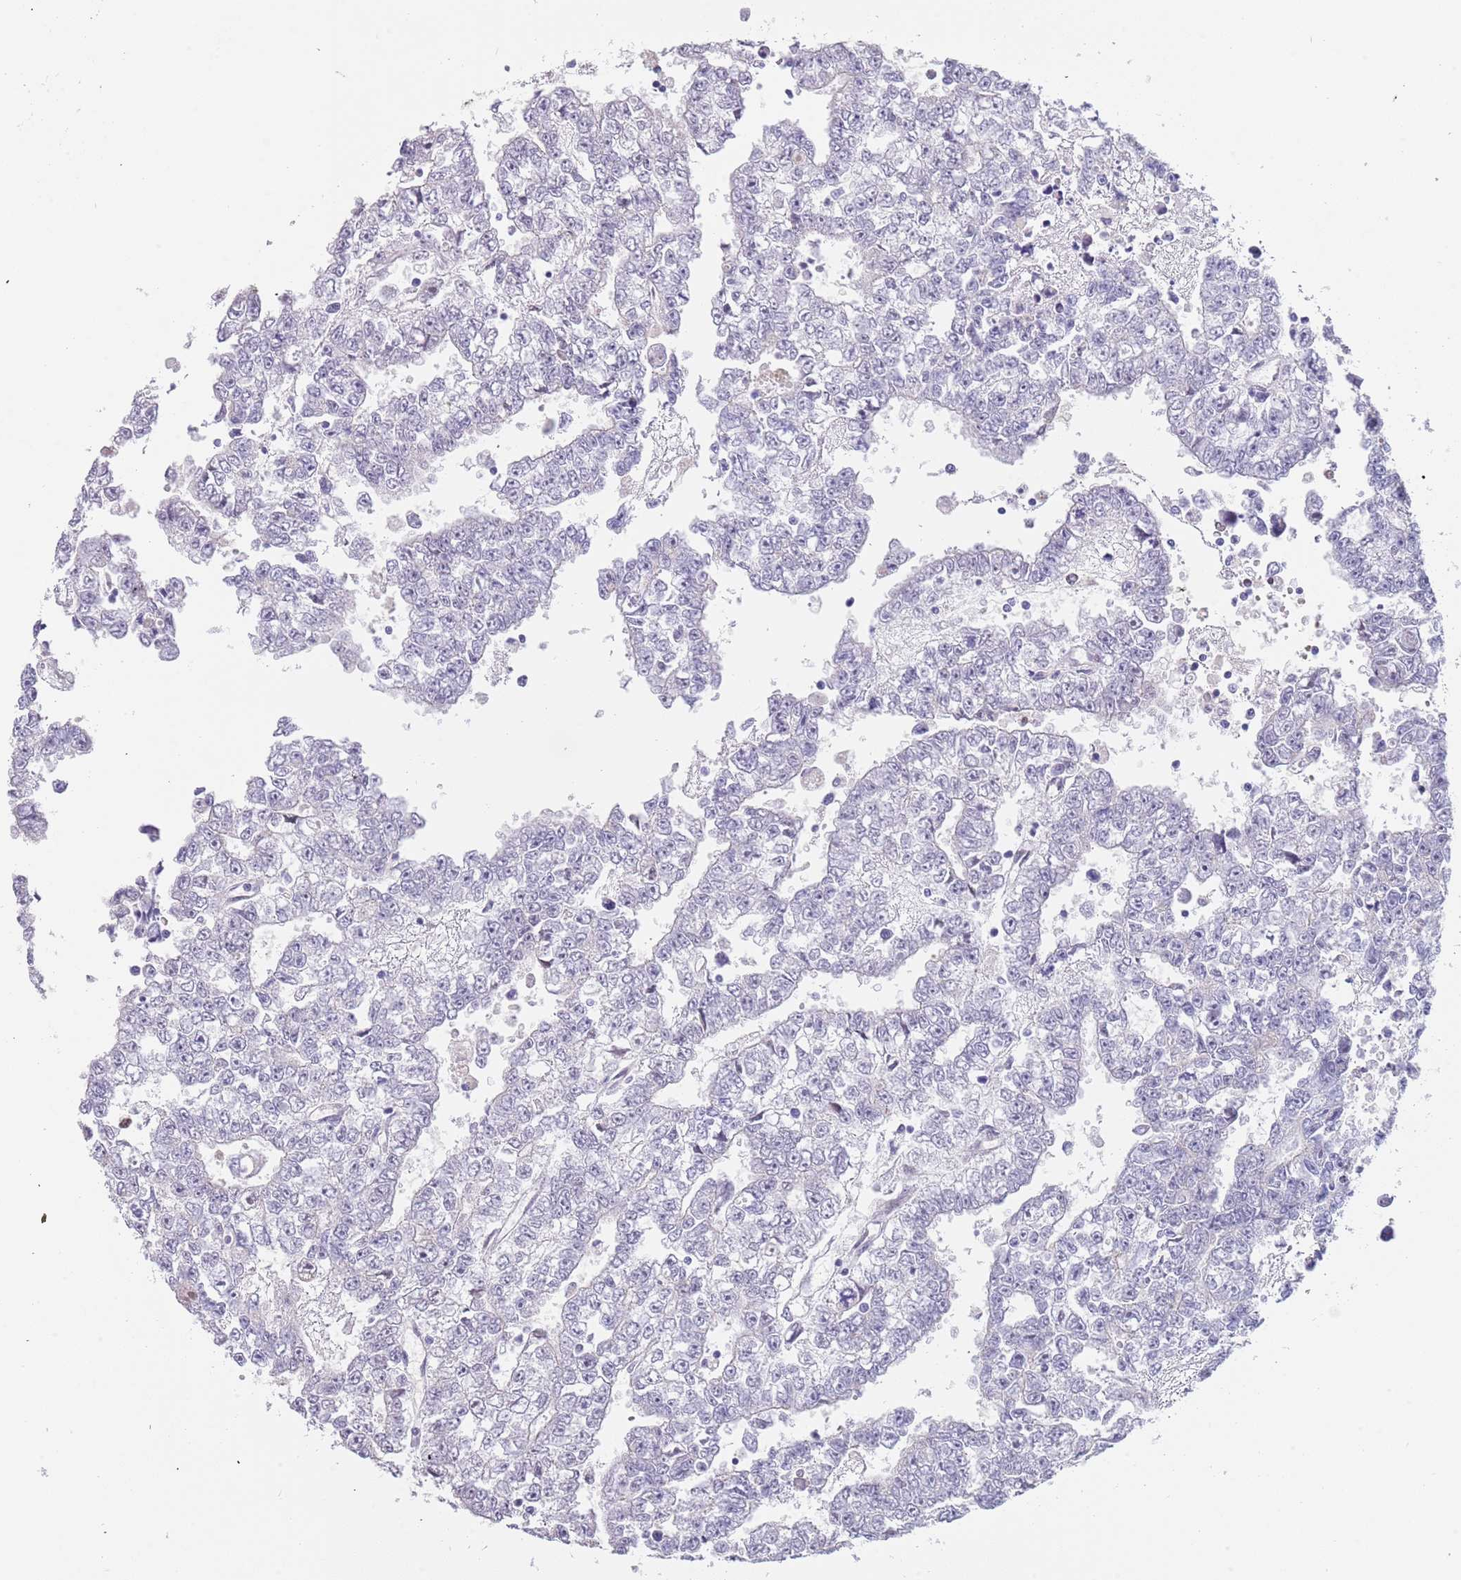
{"staining": {"intensity": "moderate", "quantity": "25%-75%", "location": "cytoplasmic/membranous,nuclear"}, "tissue": "testis cancer", "cell_type": "Tumor cells", "image_type": "cancer", "snomed": [{"axis": "morphology", "description": "Carcinoma, Embryonal, NOS"}, {"axis": "topography", "description": "Testis"}], "caption": "Human testis embryonal carcinoma stained with a brown dye shows moderate cytoplasmic/membranous and nuclear positive staining in about 25%-75% of tumor cells.", "gene": "KLHDC2", "patient": {"sex": "male", "age": 25}}